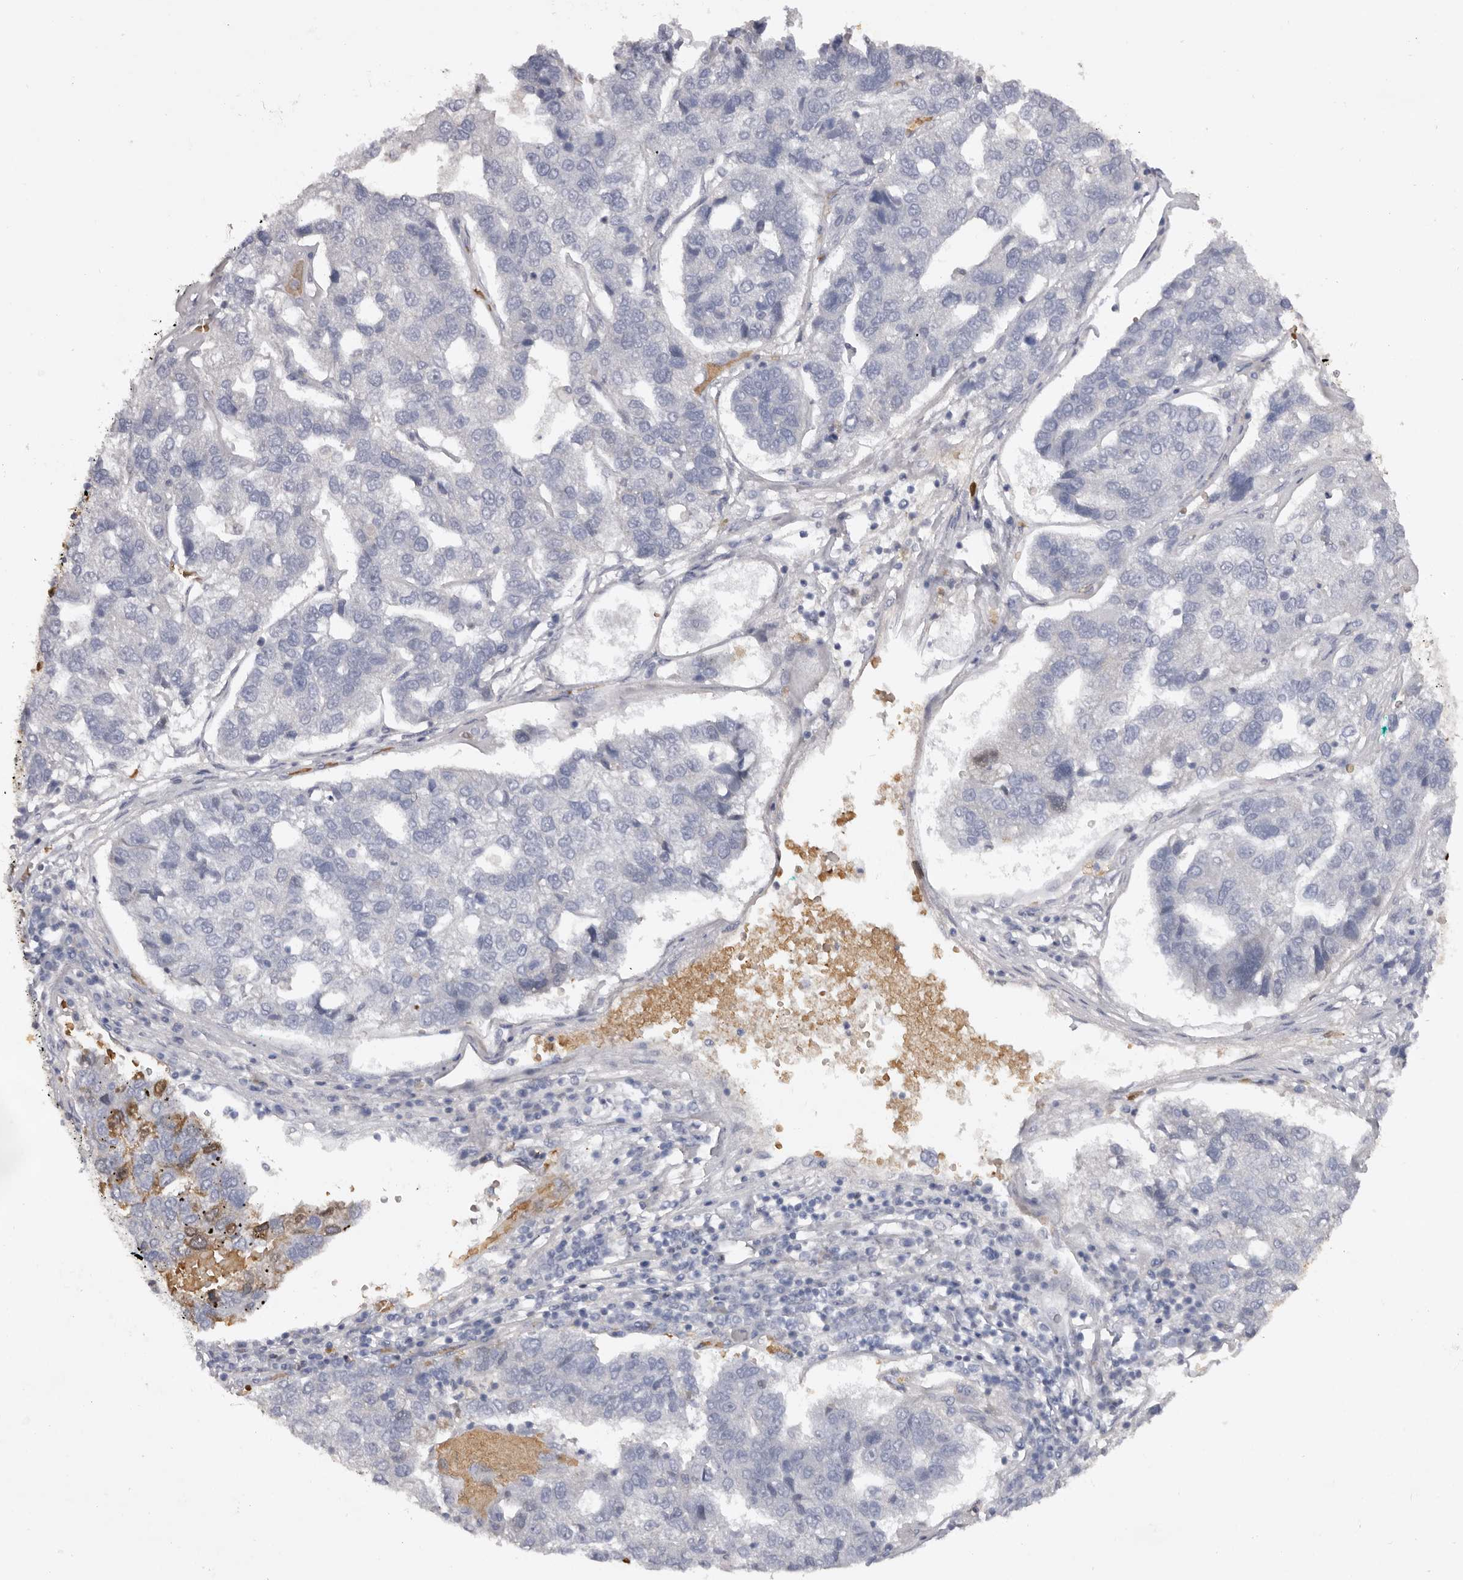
{"staining": {"intensity": "negative", "quantity": "none", "location": "none"}, "tissue": "pancreatic cancer", "cell_type": "Tumor cells", "image_type": "cancer", "snomed": [{"axis": "morphology", "description": "Adenocarcinoma, NOS"}, {"axis": "topography", "description": "Pancreas"}], "caption": "The immunohistochemistry histopathology image has no significant positivity in tumor cells of pancreatic adenocarcinoma tissue.", "gene": "TNR", "patient": {"sex": "female", "age": 61}}